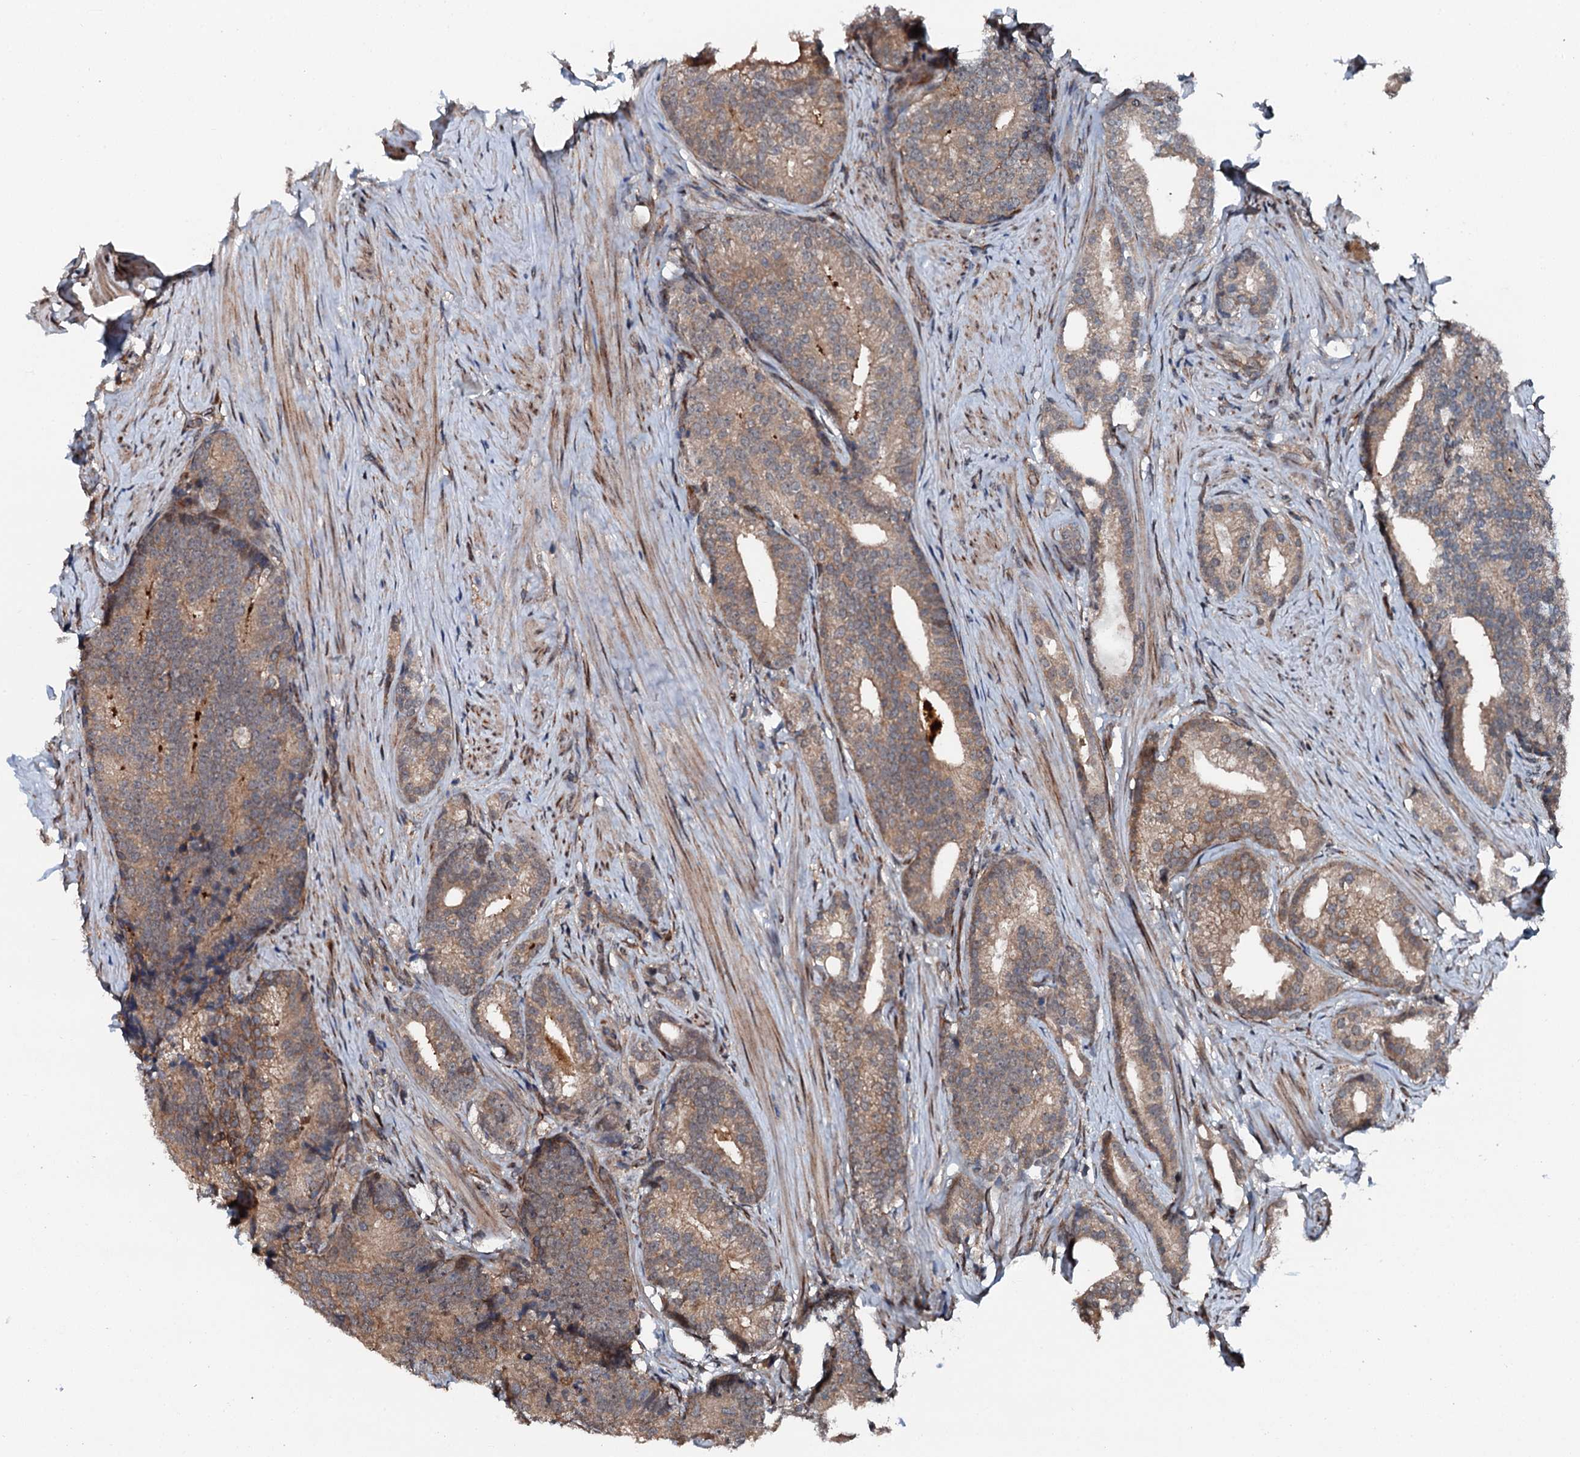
{"staining": {"intensity": "moderate", "quantity": ">75%", "location": "cytoplasmic/membranous"}, "tissue": "prostate cancer", "cell_type": "Tumor cells", "image_type": "cancer", "snomed": [{"axis": "morphology", "description": "Adenocarcinoma, Low grade"}, {"axis": "topography", "description": "Prostate"}], "caption": "A brown stain shows moderate cytoplasmic/membranous expression of a protein in adenocarcinoma (low-grade) (prostate) tumor cells.", "gene": "FLYWCH1", "patient": {"sex": "male", "age": 71}}